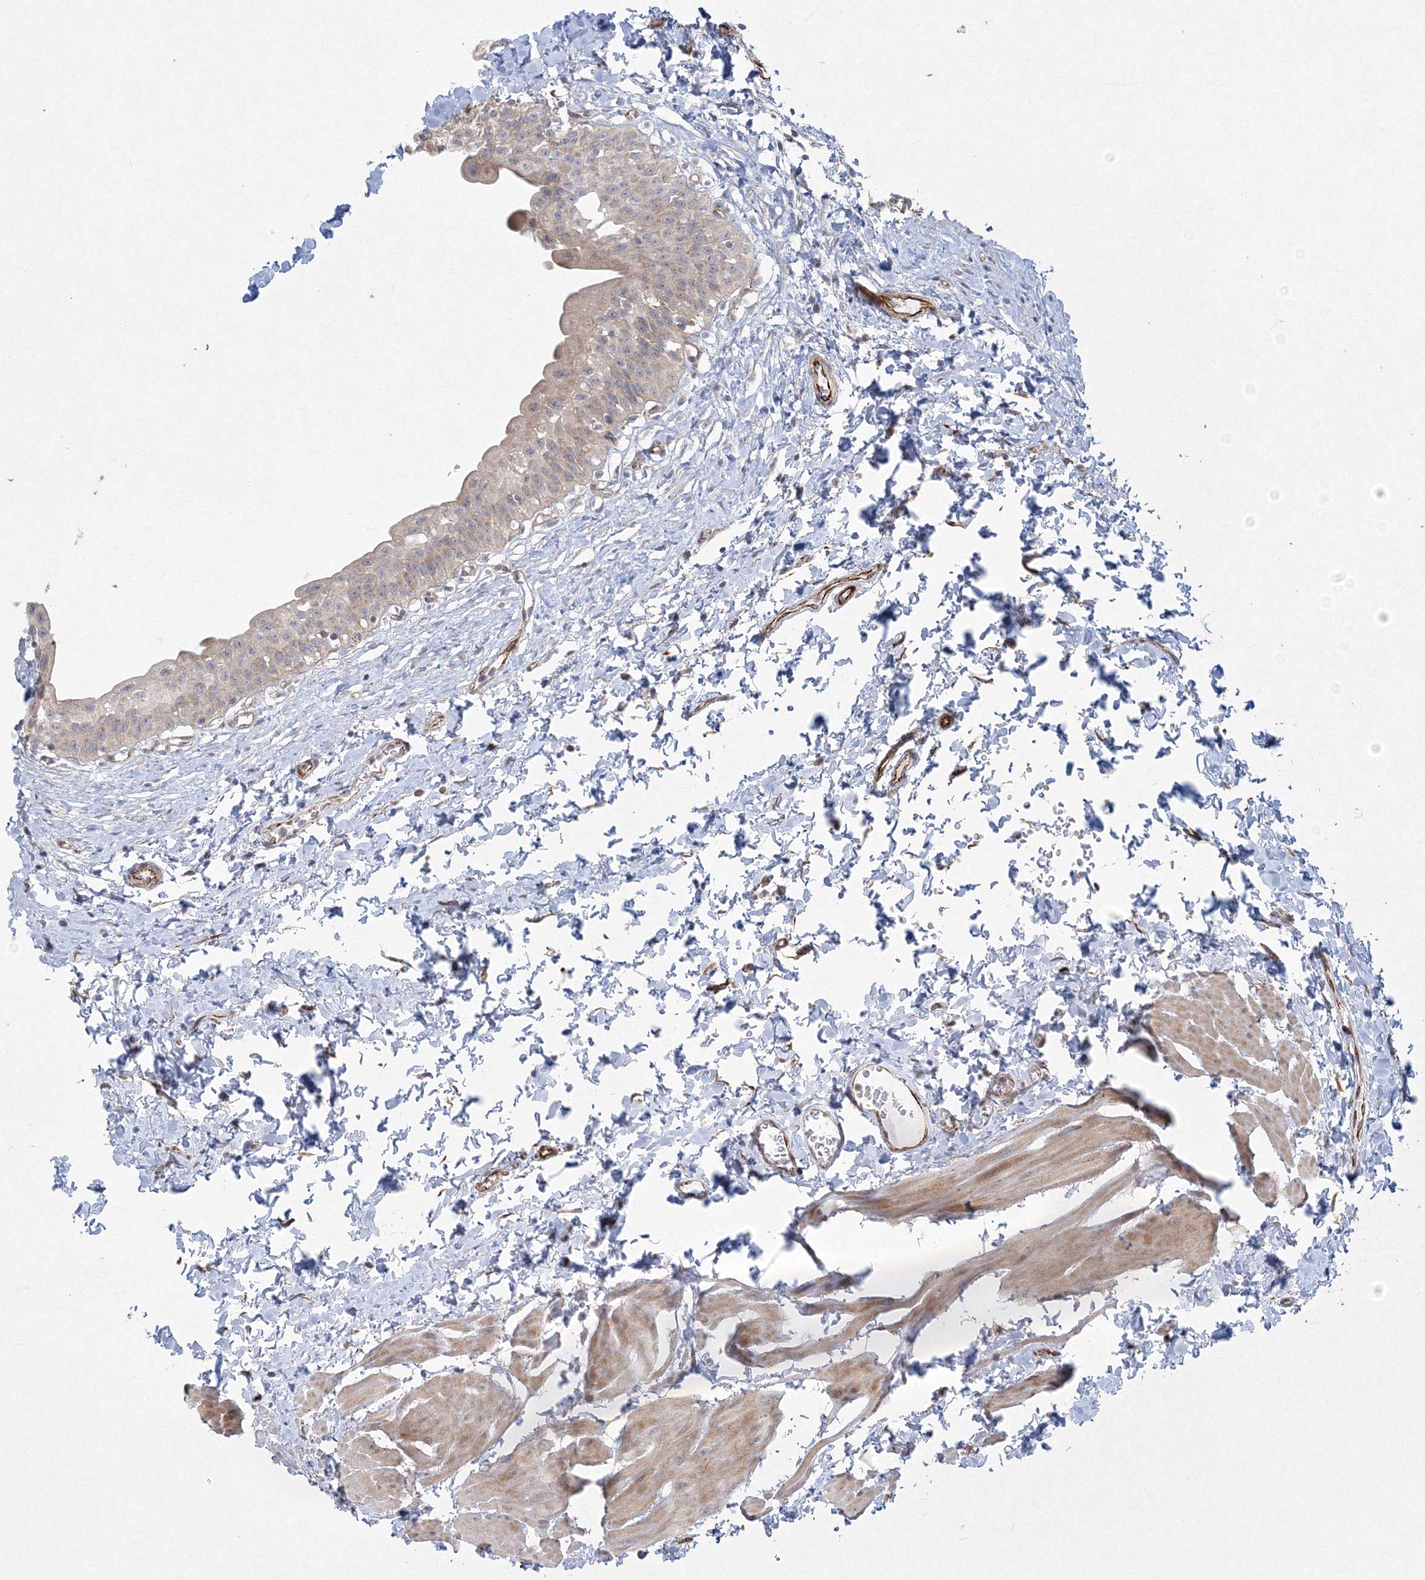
{"staining": {"intensity": "moderate", "quantity": "25%-75%", "location": "cytoplasmic/membranous"}, "tissue": "urinary bladder", "cell_type": "Urothelial cells", "image_type": "normal", "snomed": [{"axis": "morphology", "description": "Normal tissue, NOS"}, {"axis": "topography", "description": "Urinary bladder"}], "caption": "Urinary bladder stained with DAB (3,3'-diaminobenzidine) IHC shows medium levels of moderate cytoplasmic/membranous expression in about 25%-75% of urothelial cells.", "gene": "WDR49", "patient": {"sex": "male", "age": 51}}